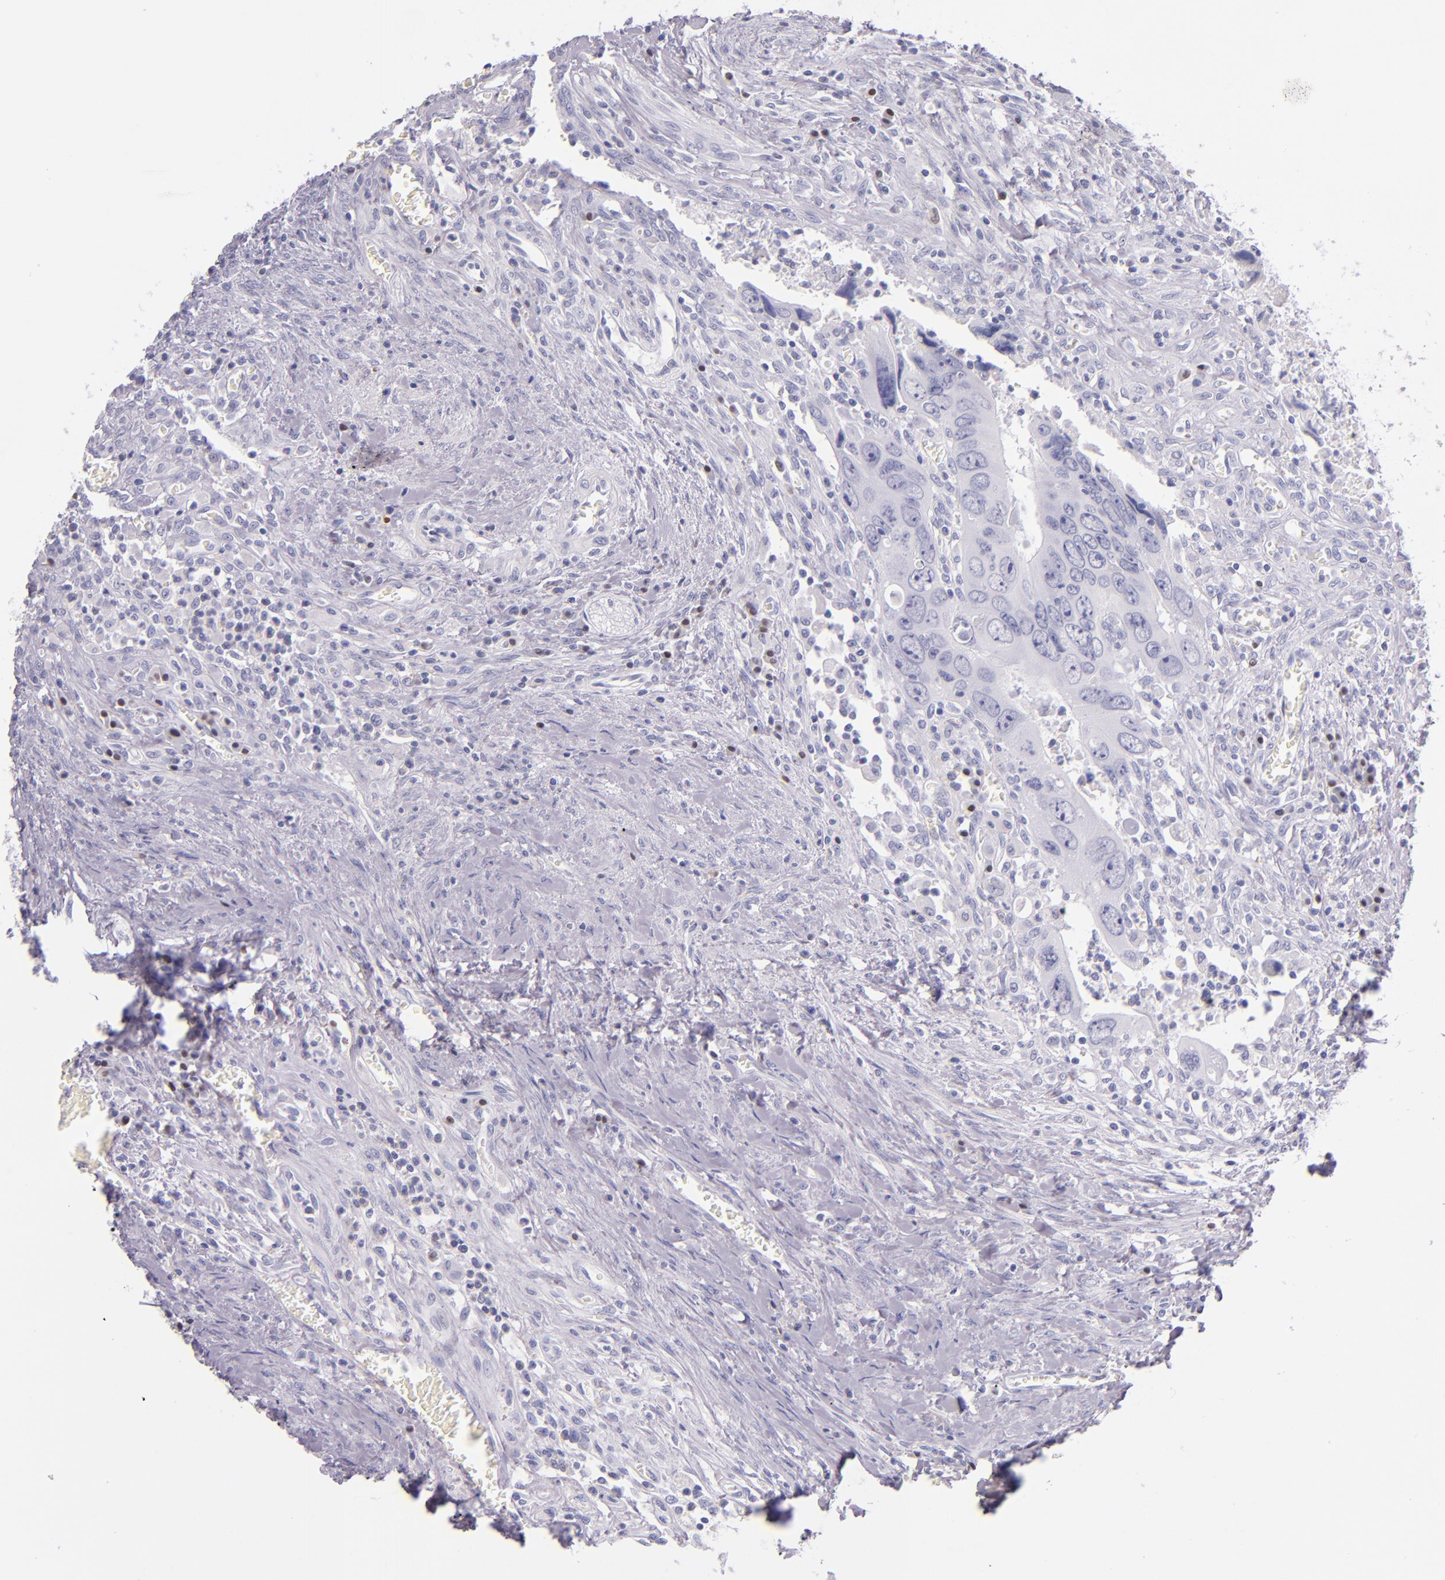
{"staining": {"intensity": "negative", "quantity": "none", "location": "none"}, "tissue": "colorectal cancer", "cell_type": "Tumor cells", "image_type": "cancer", "snomed": [{"axis": "morphology", "description": "Adenocarcinoma, NOS"}, {"axis": "topography", "description": "Rectum"}], "caption": "Micrograph shows no significant protein positivity in tumor cells of colorectal adenocarcinoma. (DAB (3,3'-diaminobenzidine) immunohistochemistry (IHC) visualized using brightfield microscopy, high magnification).", "gene": "IRF4", "patient": {"sex": "male", "age": 70}}